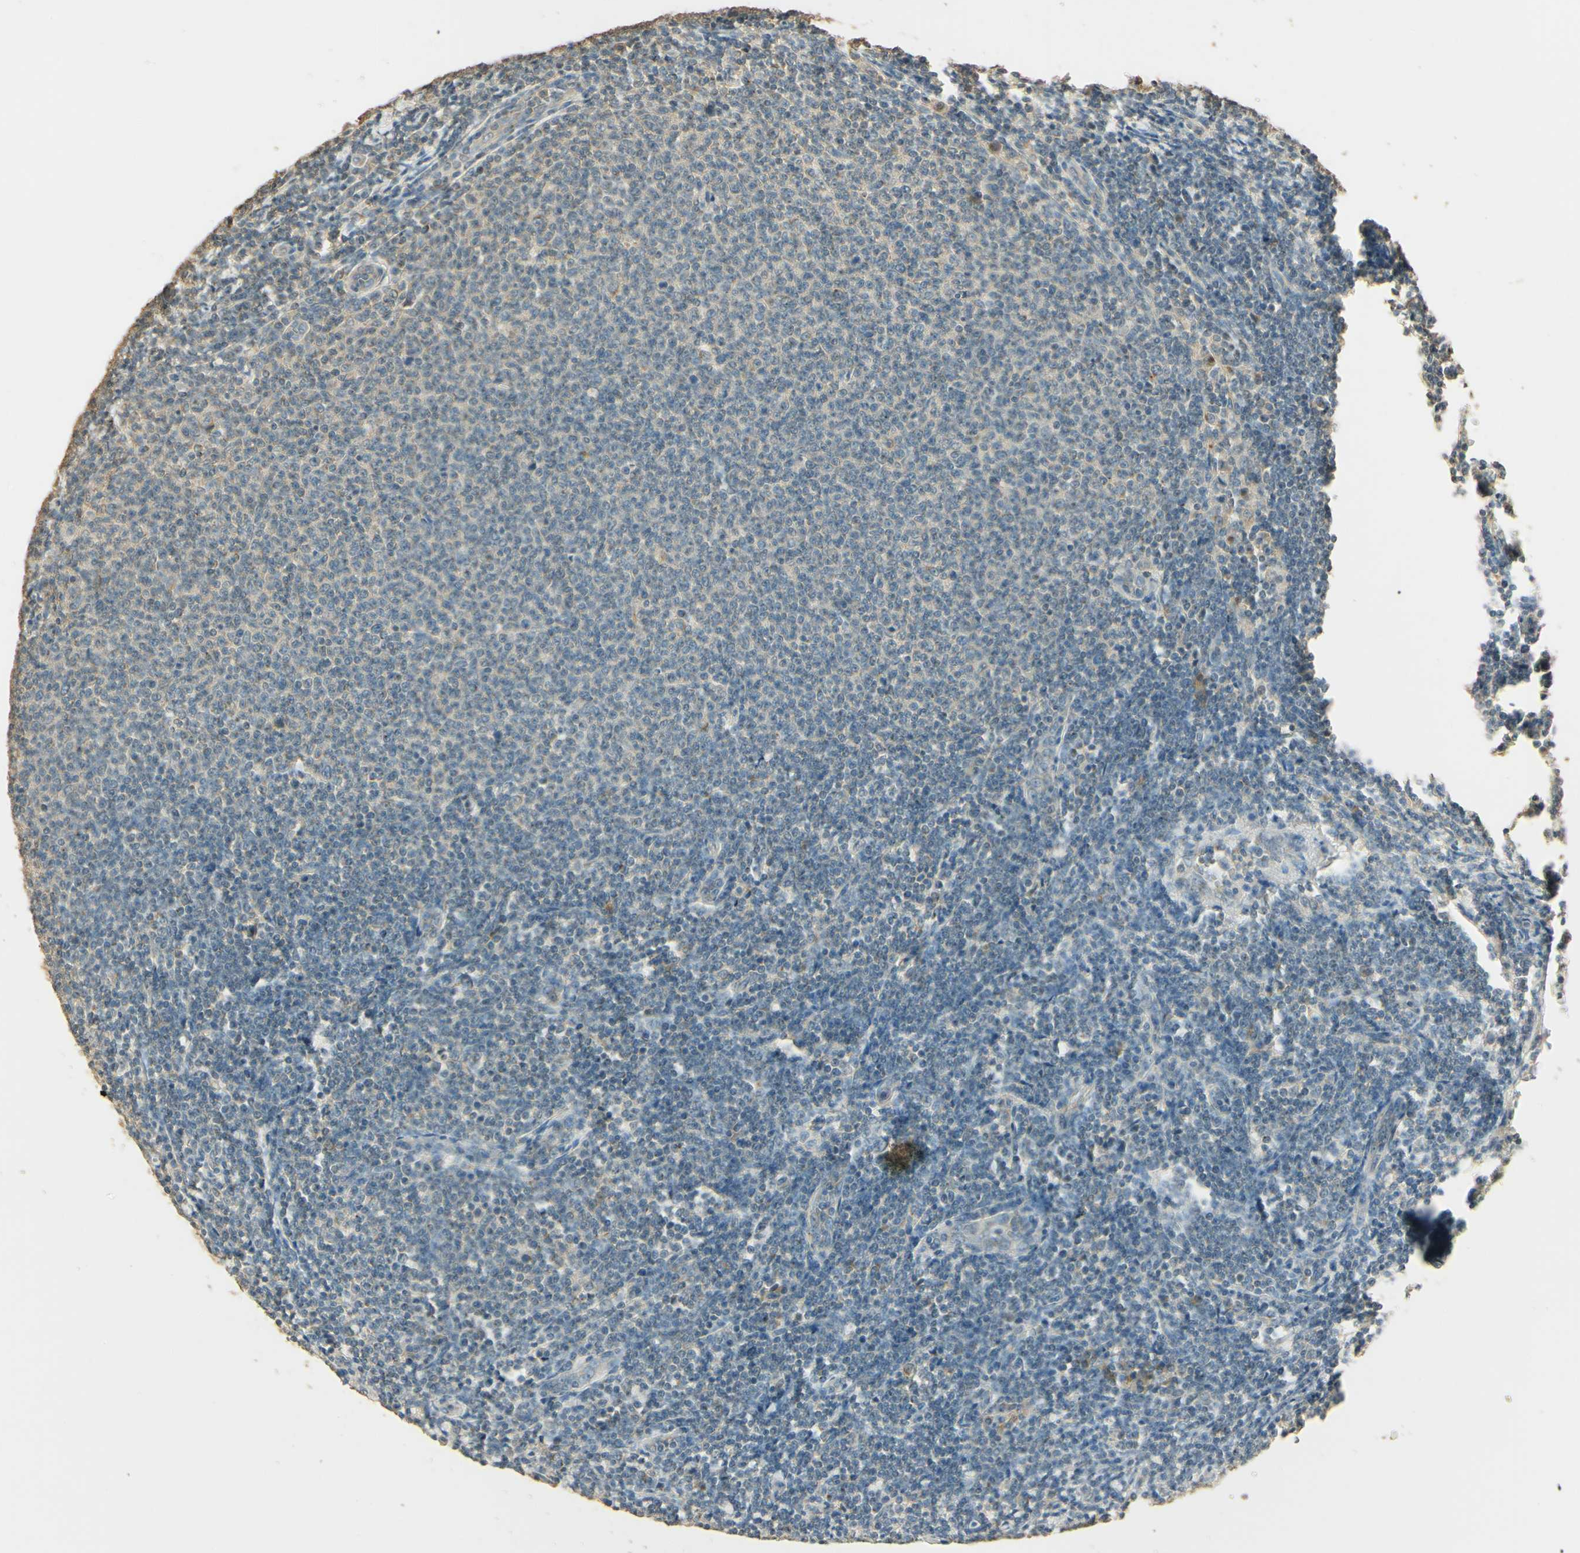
{"staining": {"intensity": "negative", "quantity": "none", "location": "none"}, "tissue": "lymphoma", "cell_type": "Tumor cells", "image_type": "cancer", "snomed": [{"axis": "morphology", "description": "Malignant lymphoma, non-Hodgkin's type, Low grade"}, {"axis": "topography", "description": "Lymph node"}], "caption": "DAB immunohistochemical staining of human low-grade malignant lymphoma, non-Hodgkin's type shows no significant expression in tumor cells.", "gene": "UXS1", "patient": {"sex": "male", "age": 66}}